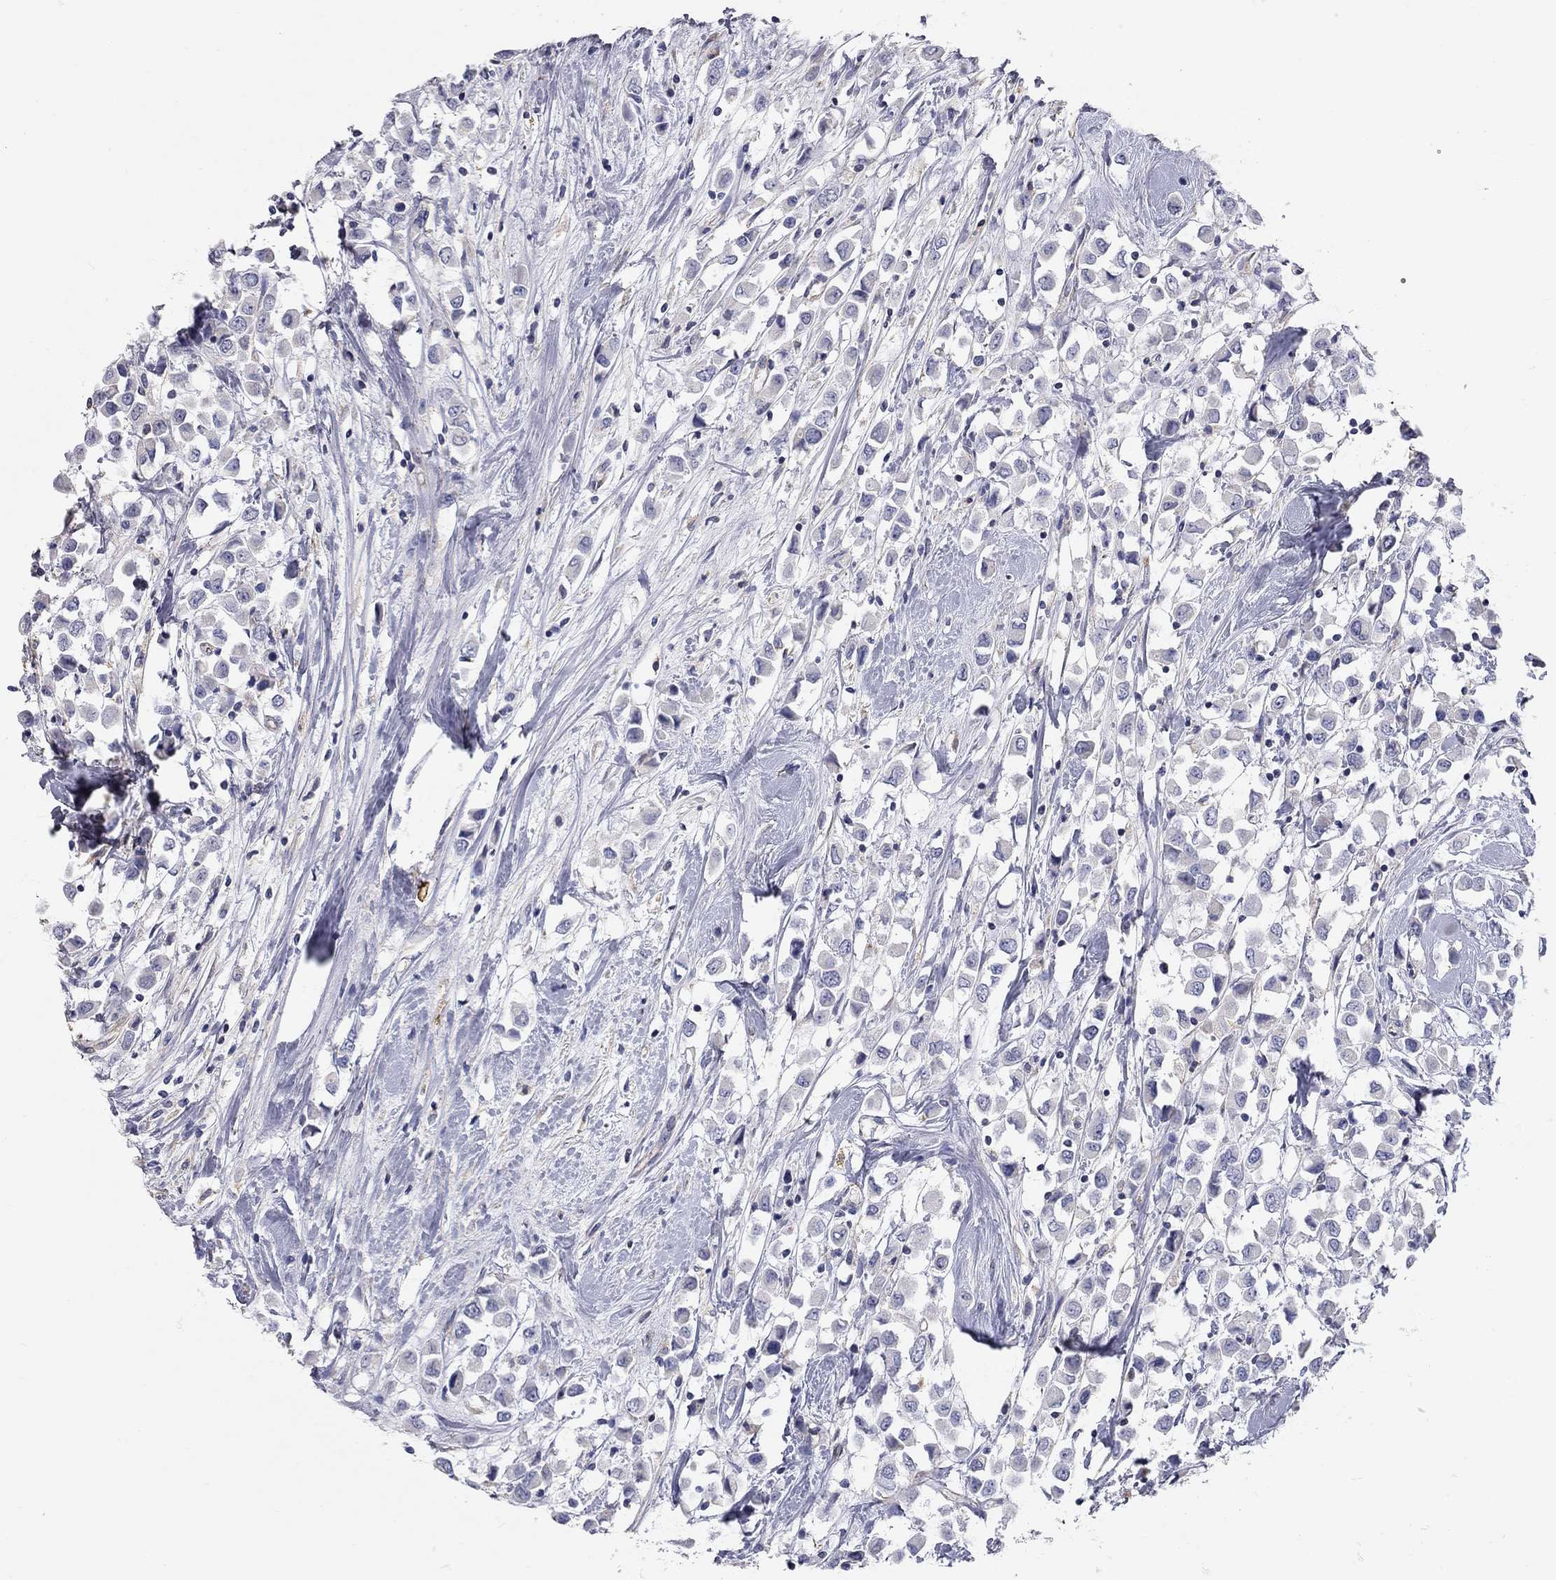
{"staining": {"intensity": "negative", "quantity": "none", "location": "none"}, "tissue": "breast cancer", "cell_type": "Tumor cells", "image_type": "cancer", "snomed": [{"axis": "morphology", "description": "Duct carcinoma"}, {"axis": "topography", "description": "Breast"}], "caption": "Immunohistochemistry (IHC) of human breast cancer (infiltrating ductal carcinoma) displays no expression in tumor cells.", "gene": "C10orf90", "patient": {"sex": "female", "age": 61}}